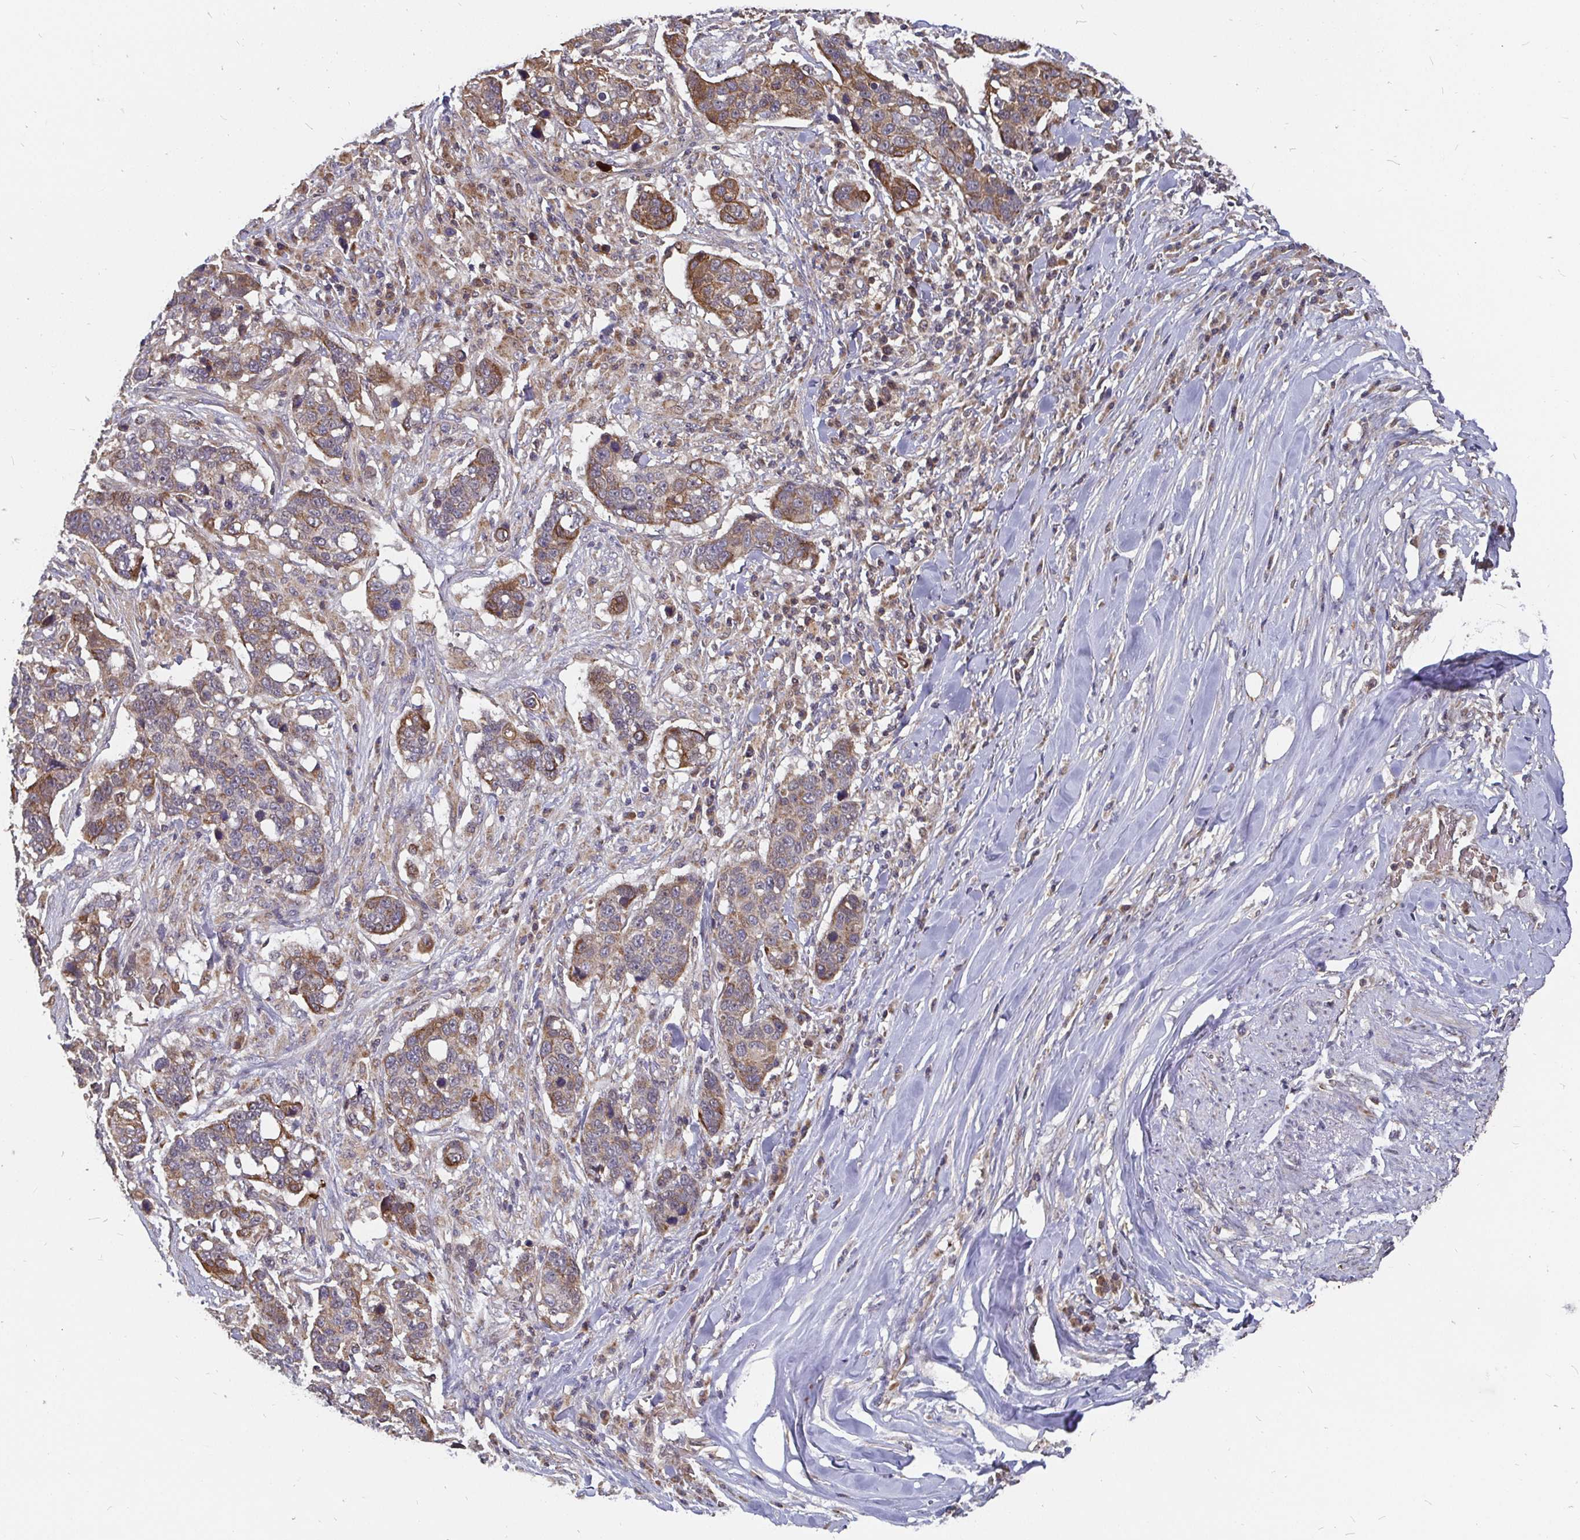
{"staining": {"intensity": "moderate", "quantity": ">75%", "location": "cytoplasmic/membranous"}, "tissue": "lung cancer", "cell_type": "Tumor cells", "image_type": "cancer", "snomed": [{"axis": "morphology", "description": "Squamous cell carcinoma, NOS"}, {"axis": "topography", "description": "Lymph node"}, {"axis": "topography", "description": "Lung"}], "caption": "IHC micrograph of lung cancer (squamous cell carcinoma) stained for a protein (brown), which displays medium levels of moderate cytoplasmic/membranous expression in approximately >75% of tumor cells.", "gene": "PDF", "patient": {"sex": "male", "age": 61}}